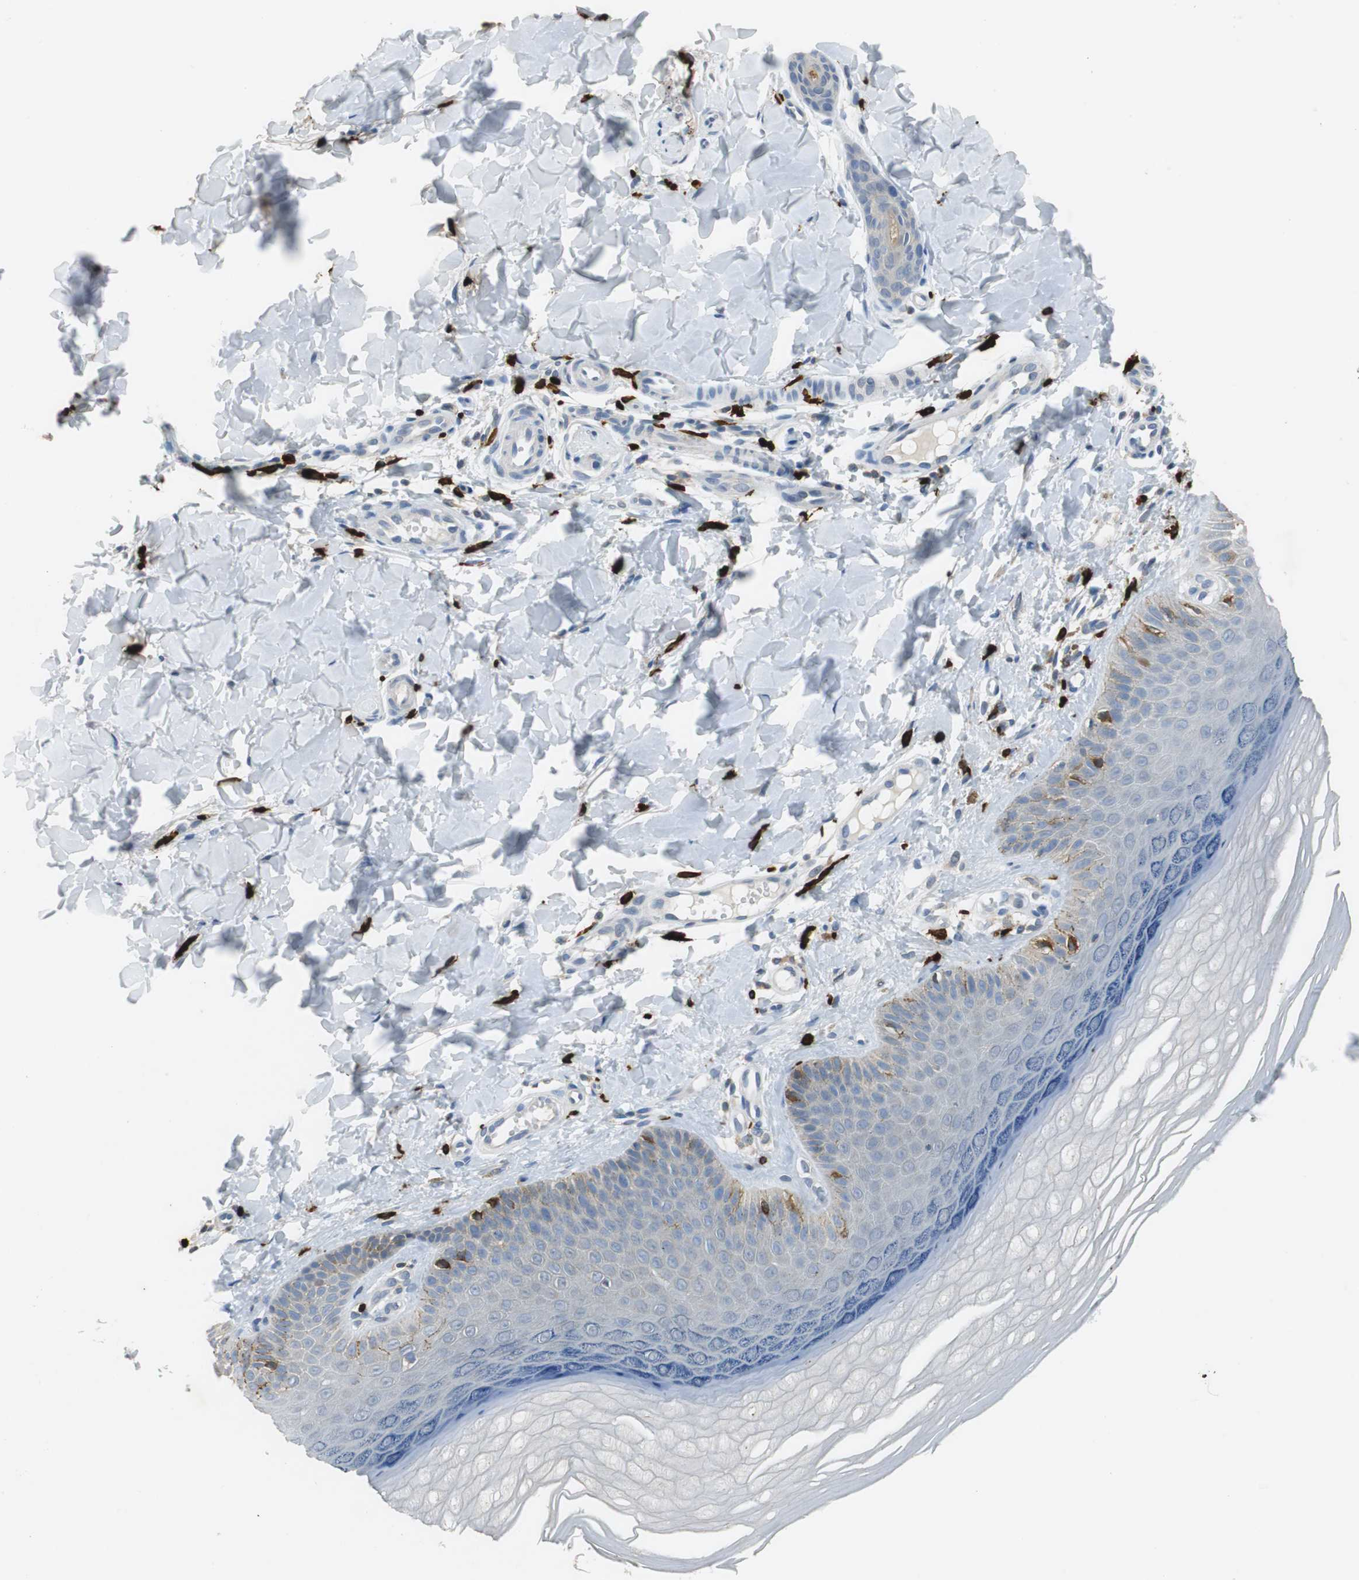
{"staining": {"intensity": "negative", "quantity": "none", "location": "none"}, "tissue": "skin", "cell_type": "Fibroblasts", "image_type": "normal", "snomed": [{"axis": "morphology", "description": "Normal tissue, NOS"}, {"axis": "topography", "description": "Skin"}], "caption": "High magnification brightfield microscopy of unremarkable skin stained with DAB (brown) and counterstained with hematoxylin (blue): fibroblasts show no significant positivity.", "gene": "CPA3", "patient": {"sex": "male", "age": 26}}